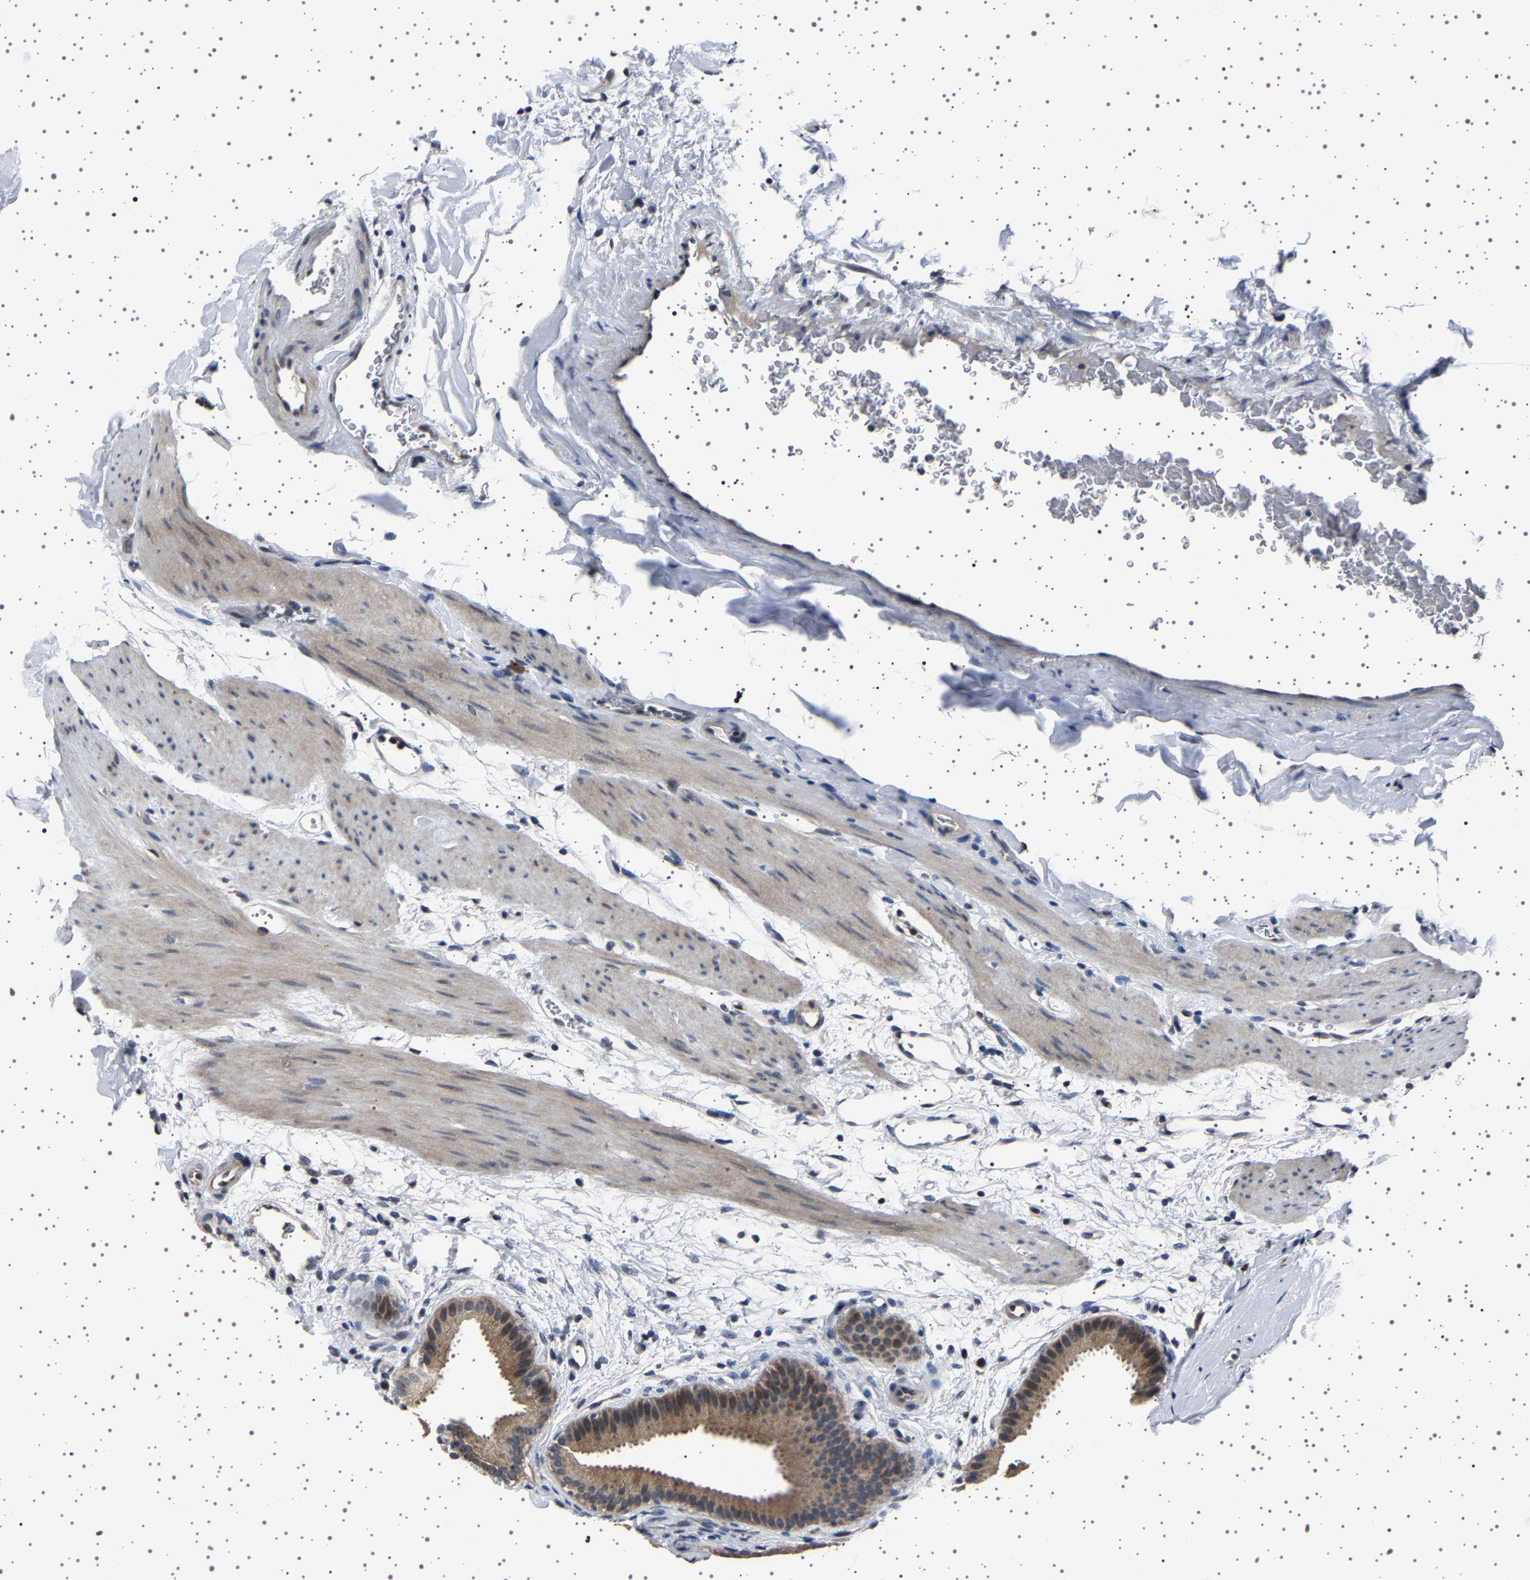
{"staining": {"intensity": "weak", "quantity": "25%-75%", "location": "cytoplasmic/membranous"}, "tissue": "gallbladder", "cell_type": "Glandular cells", "image_type": "normal", "snomed": [{"axis": "morphology", "description": "Normal tissue, NOS"}, {"axis": "topography", "description": "Gallbladder"}], "caption": "DAB immunohistochemical staining of normal gallbladder shows weak cytoplasmic/membranous protein staining in approximately 25%-75% of glandular cells.", "gene": "IL10RB", "patient": {"sex": "female", "age": 64}}